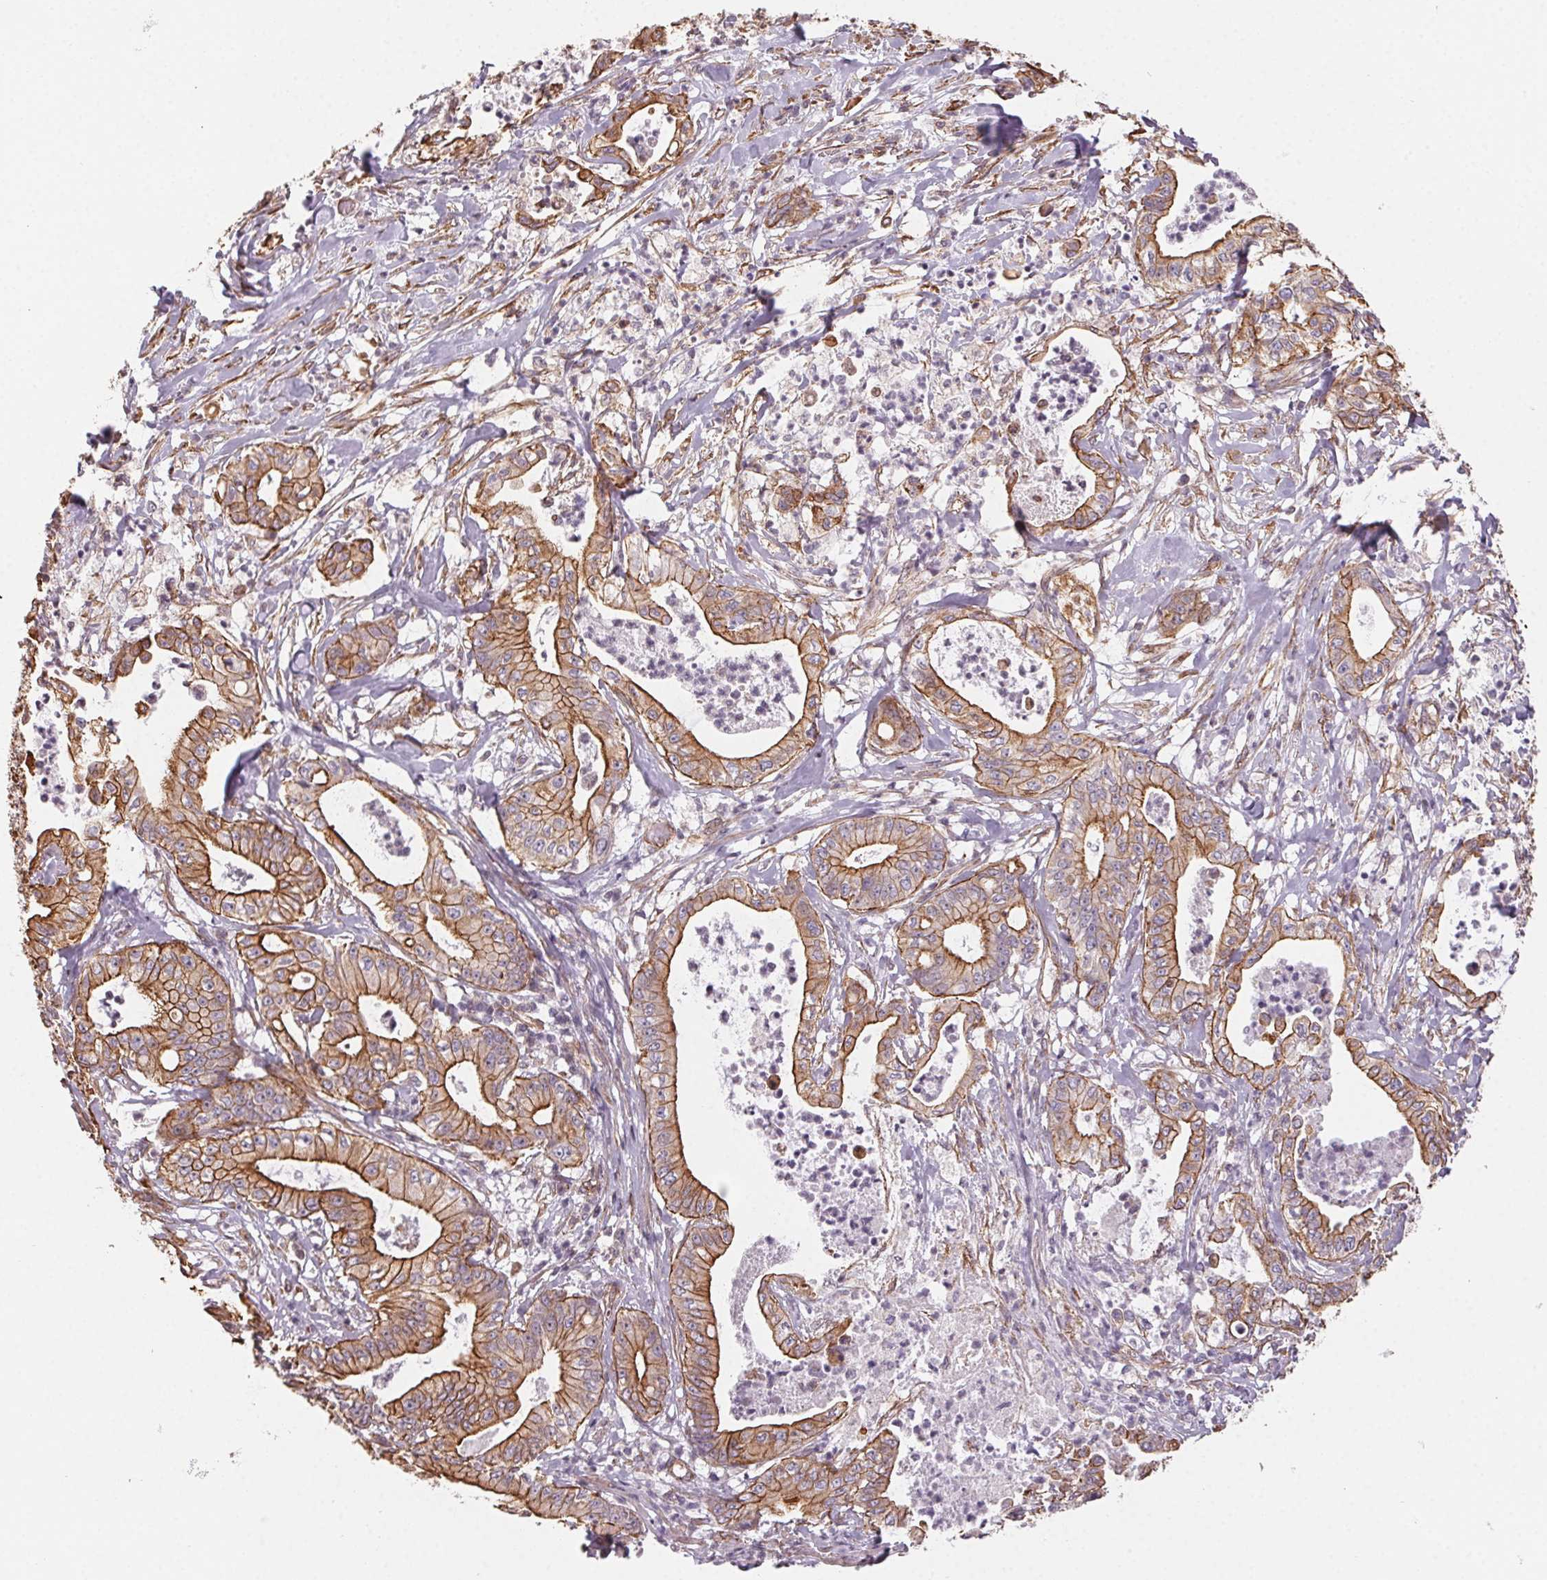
{"staining": {"intensity": "moderate", "quantity": ">75%", "location": "cytoplasmic/membranous"}, "tissue": "pancreatic cancer", "cell_type": "Tumor cells", "image_type": "cancer", "snomed": [{"axis": "morphology", "description": "Adenocarcinoma, NOS"}, {"axis": "topography", "description": "Pancreas"}], "caption": "Protein expression analysis of pancreatic adenocarcinoma reveals moderate cytoplasmic/membranous staining in about >75% of tumor cells.", "gene": "PLA2G4F", "patient": {"sex": "male", "age": 71}}